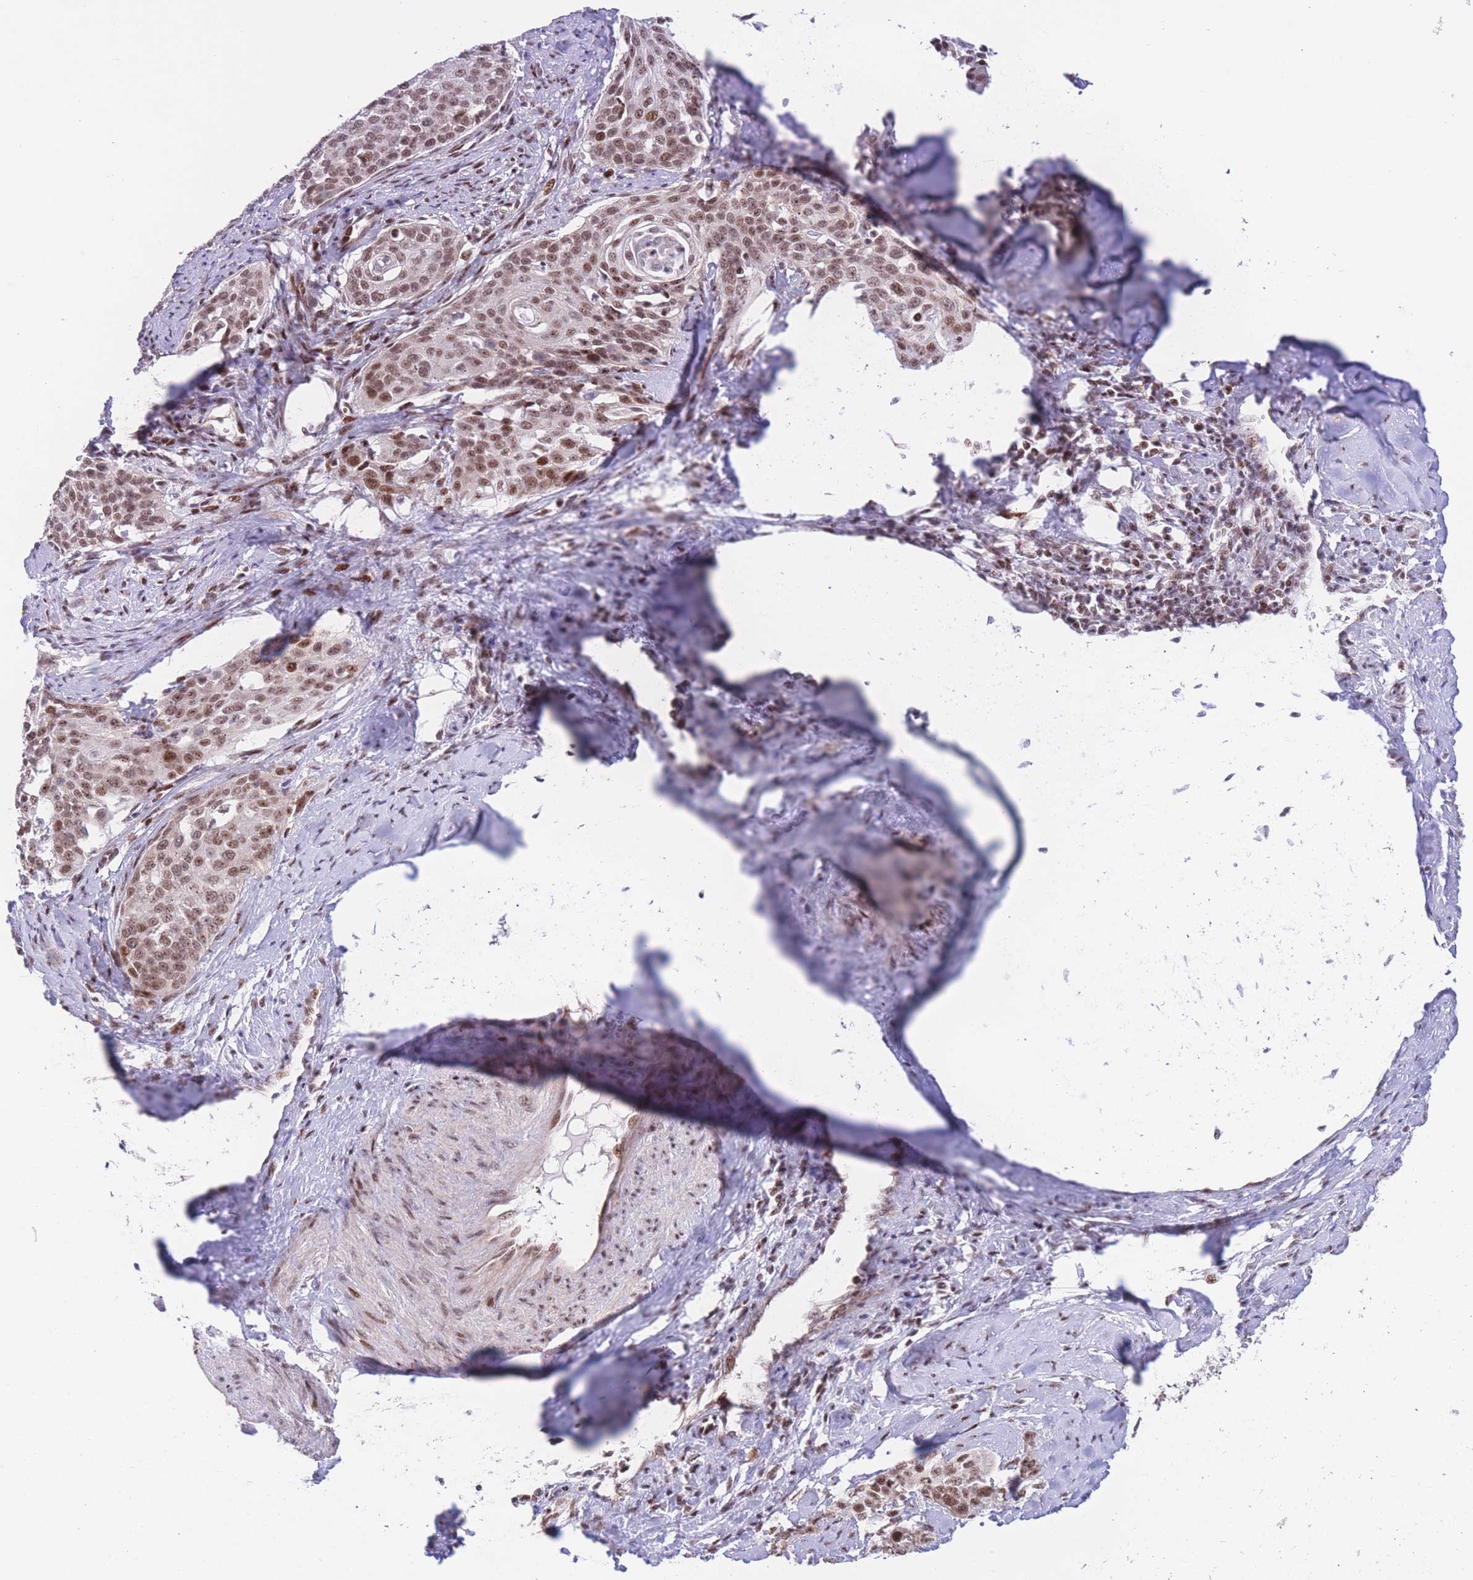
{"staining": {"intensity": "moderate", "quantity": ">75%", "location": "nuclear"}, "tissue": "cervical cancer", "cell_type": "Tumor cells", "image_type": "cancer", "snomed": [{"axis": "morphology", "description": "Squamous cell carcinoma, NOS"}, {"axis": "topography", "description": "Cervix"}], "caption": "Immunohistochemistry (DAB (3,3'-diaminobenzidine)) staining of human squamous cell carcinoma (cervical) reveals moderate nuclear protein expression in about >75% of tumor cells.", "gene": "PCIF1", "patient": {"sex": "female", "age": 44}}